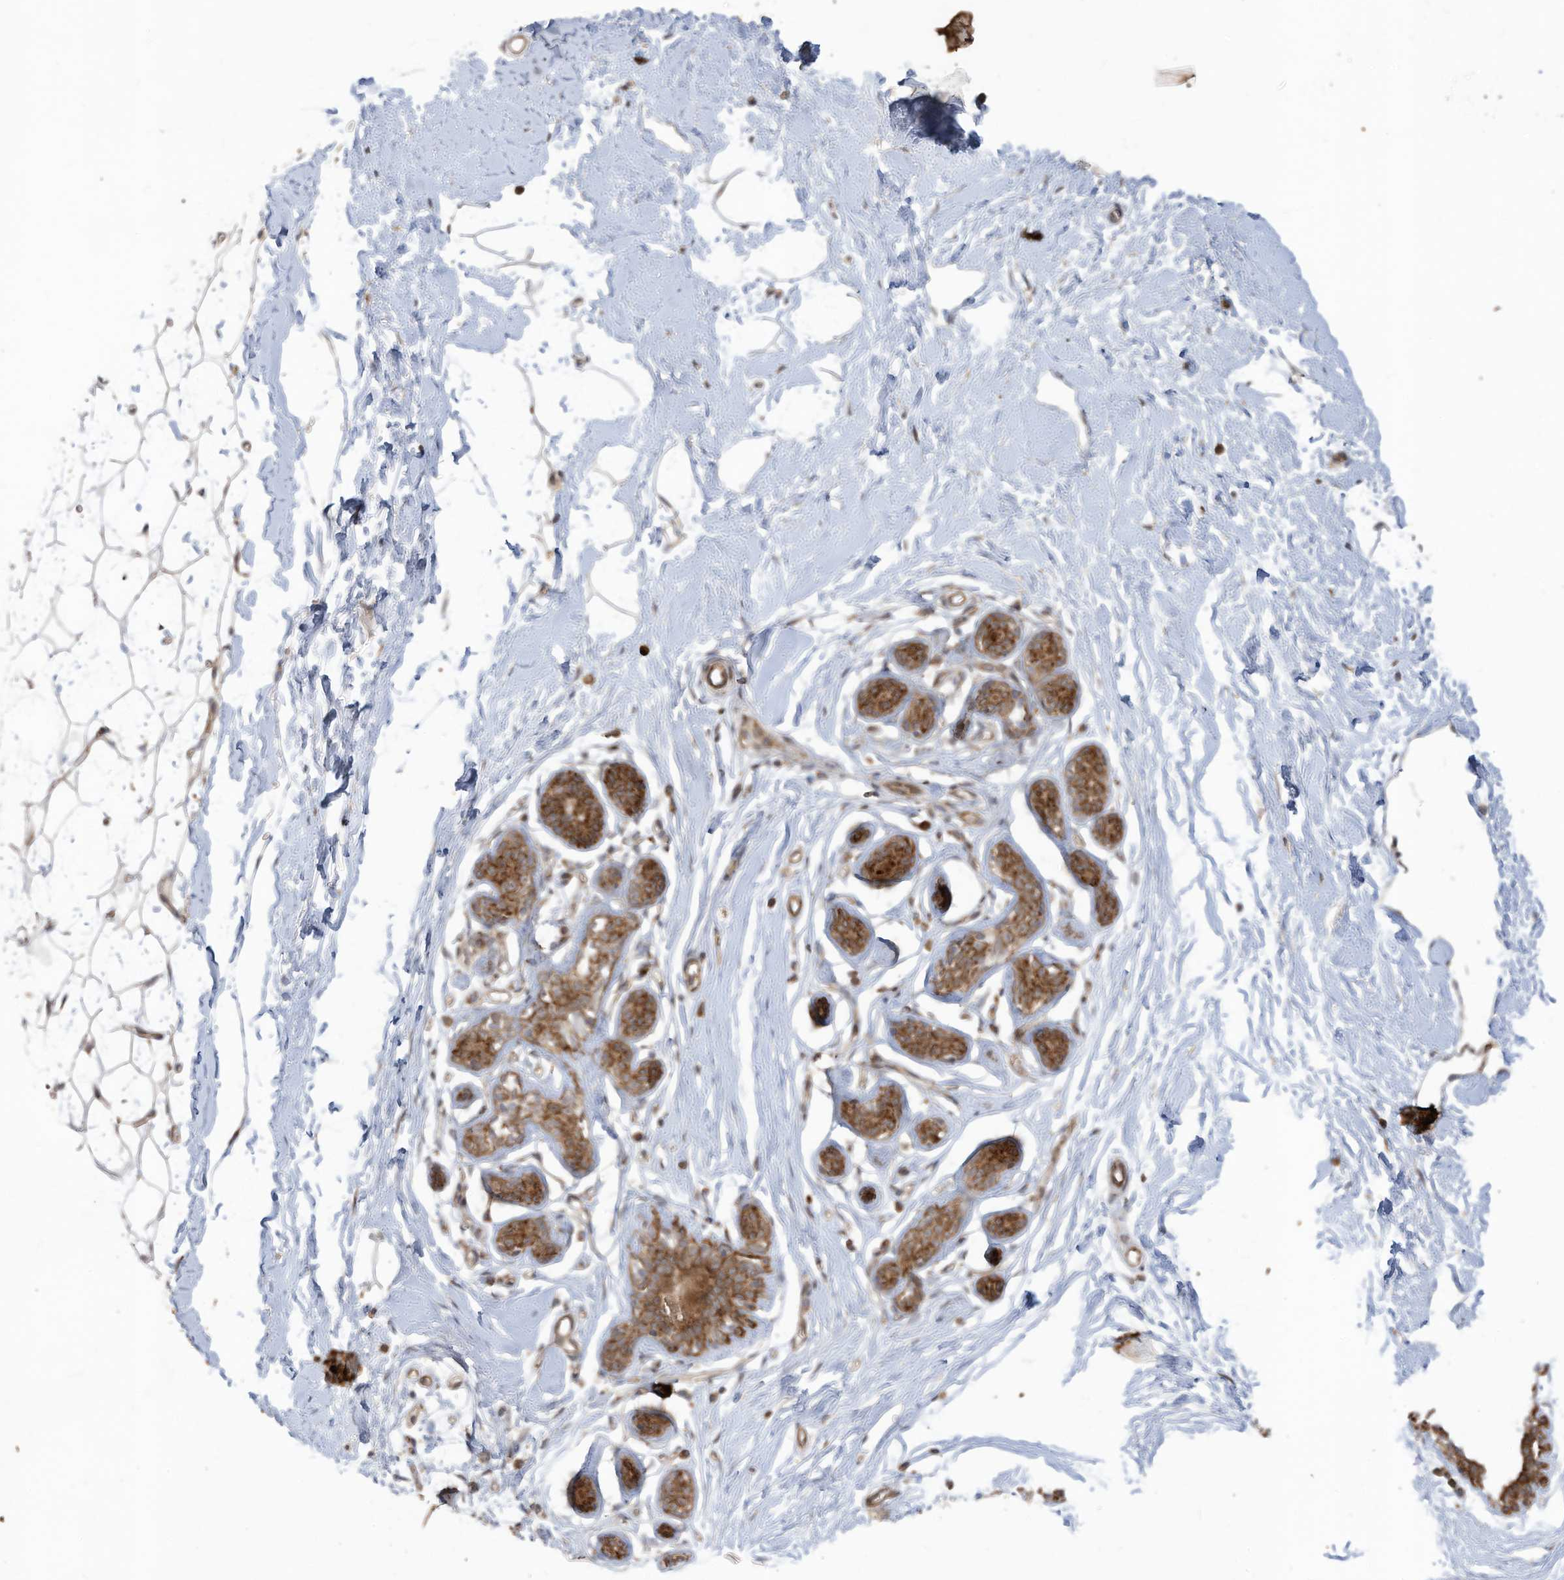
{"staining": {"intensity": "weak", "quantity": "25%-75%", "location": "cytoplasmic/membranous"}, "tissue": "adipose tissue", "cell_type": "Adipocytes", "image_type": "normal", "snomed": [{"axis": "morphology", "description": "Normal tissue, NOS"}, {"axis": "topography", "description": "Breast"}], "caption": "Immunohistochemical staining of benign adipose tissue displays low levels of weak cytoplasmic/membranous expression in about 25%-75% of adipocytes.", "gene": "TRIM67", "patient": {"sex": "female", "age": 23}}